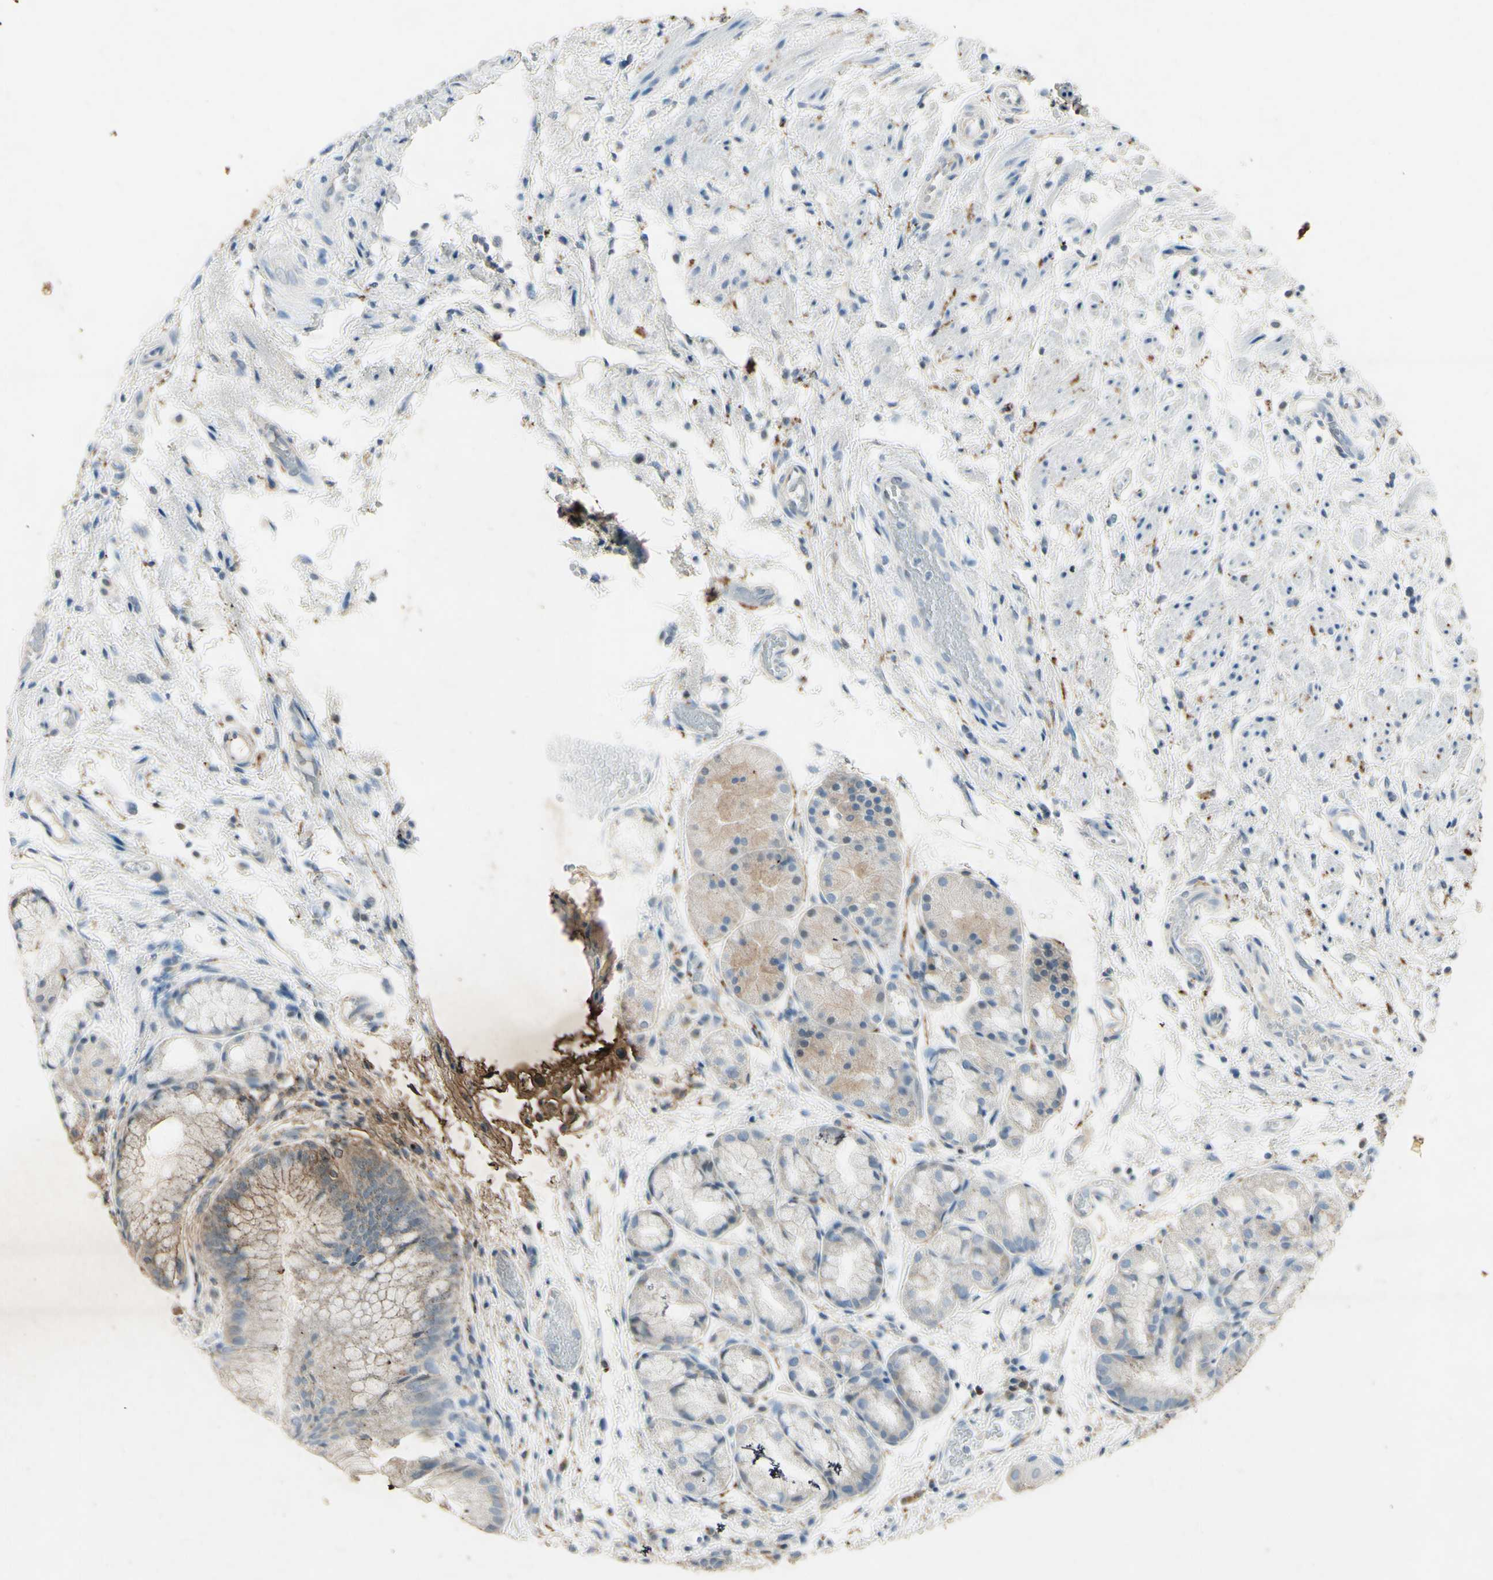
{"staining": {"intensity": "weak", "quantity": "<25%", "location": "cytoplasmic/membranous"}, "tissue": "stomach", "cell_type": "Glandular cells", "image_type": "normal", "snomed": [{"axis": "morphology", "description": "Normal tissue, NOS"}, {"axis": "topography", "description": "Stomach, upper"}], "caption": "Micrograph shows no protein expression in glandular cells of benign stomach. The staining is performed using DAB (3,3'-diaminobenzidine) brown chromogen with nuclei counter-stained in using hematoxylin.", "gene": "SNAP91", "patient": {"sex": "male", "age": 72}}